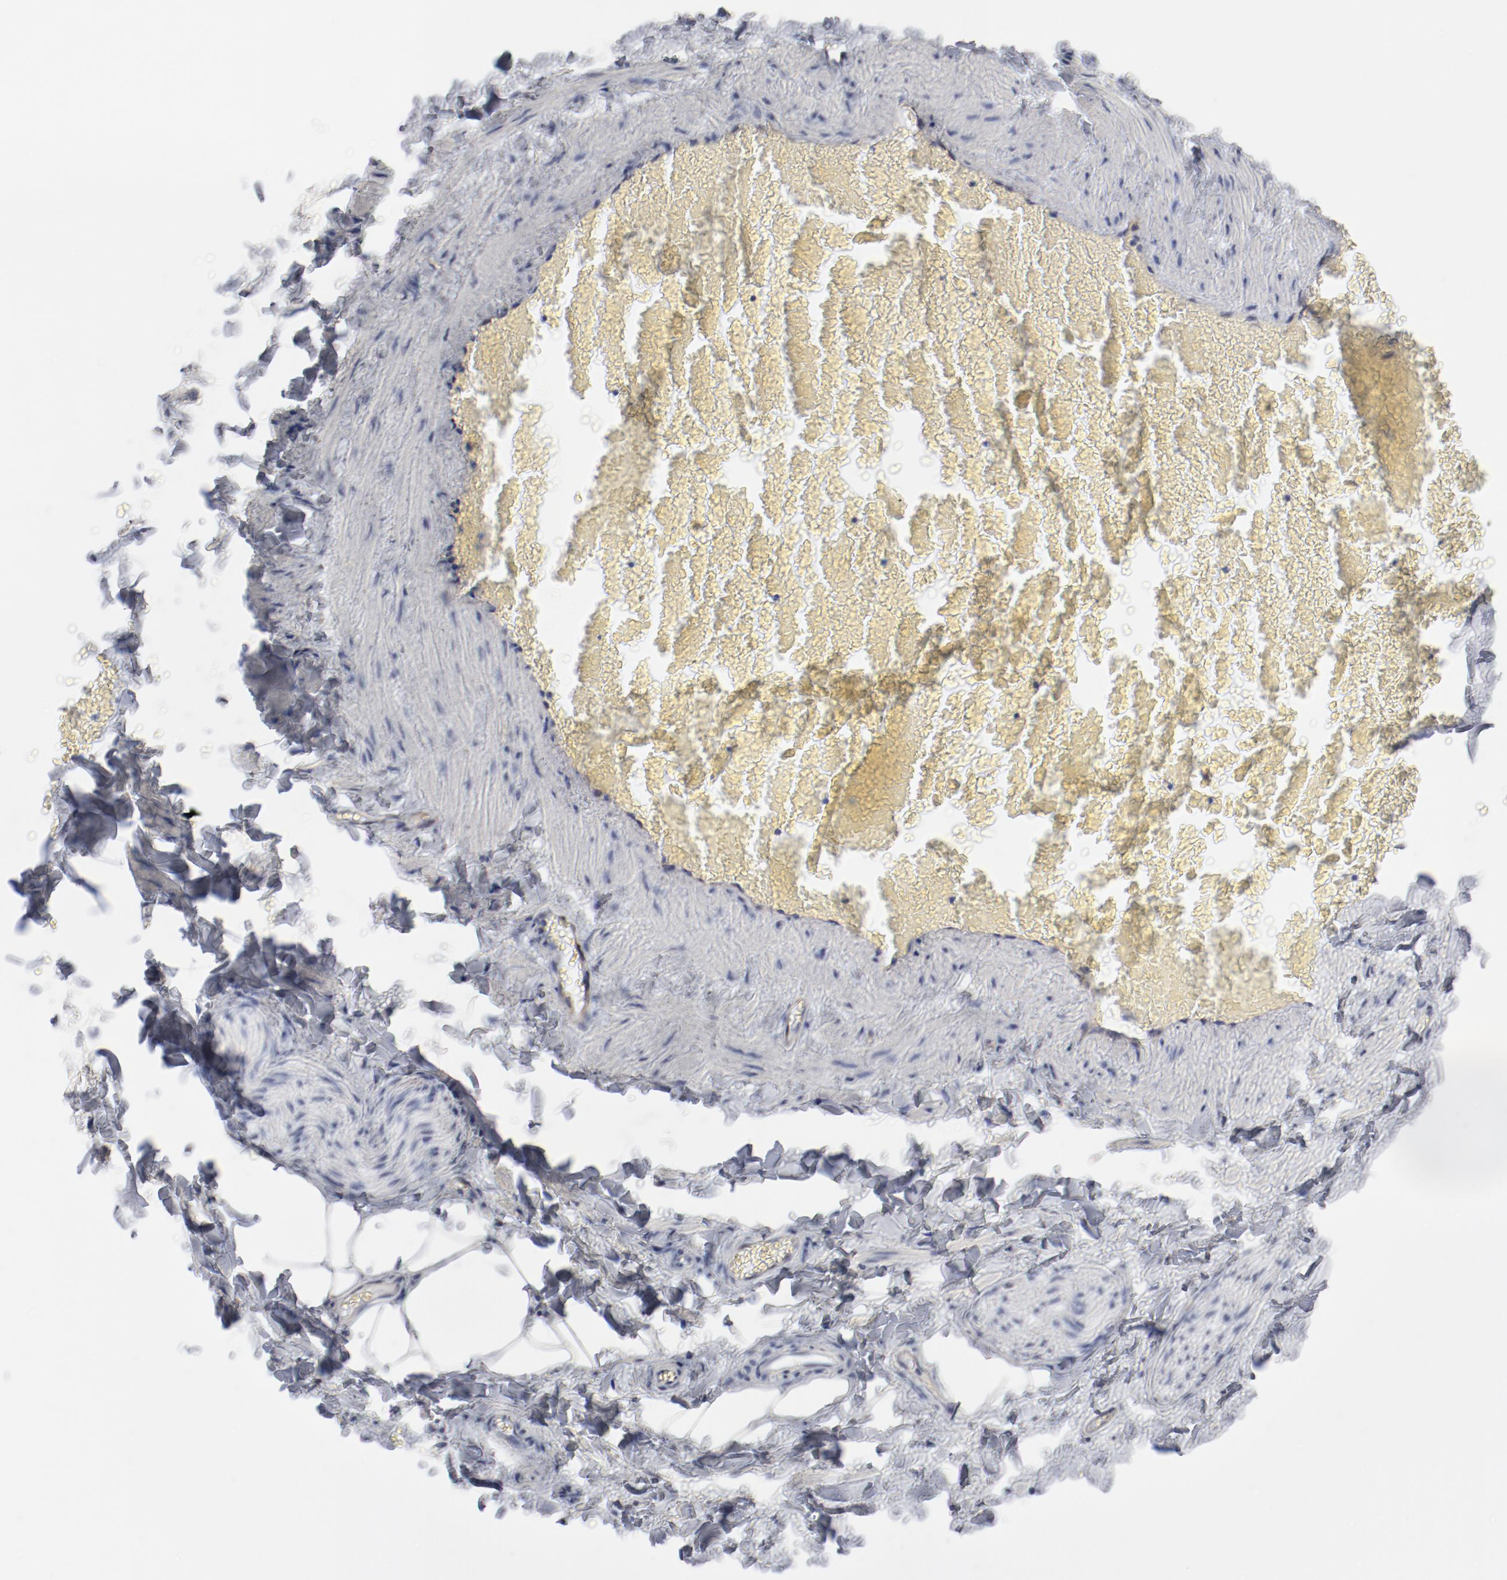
{"staining": {"intensity": "negative", "quantity": "none", "location": "none"}, "tissue": "adipose tissue", "cell_type": "Adipocytes", "image_type": "normal", "snomed": [{"axis": "morphology", "description": "Normal tissue, NOS"}, {"axis": "topography", "description": "Vascular tissue"}], "caption": "DAB immunohistochemical staining of unremarkable human adipose tissue reveals no significant expression in adipocytes.", "gene": "SHANK3", "patient": {"sex": "male", "age": 41}}